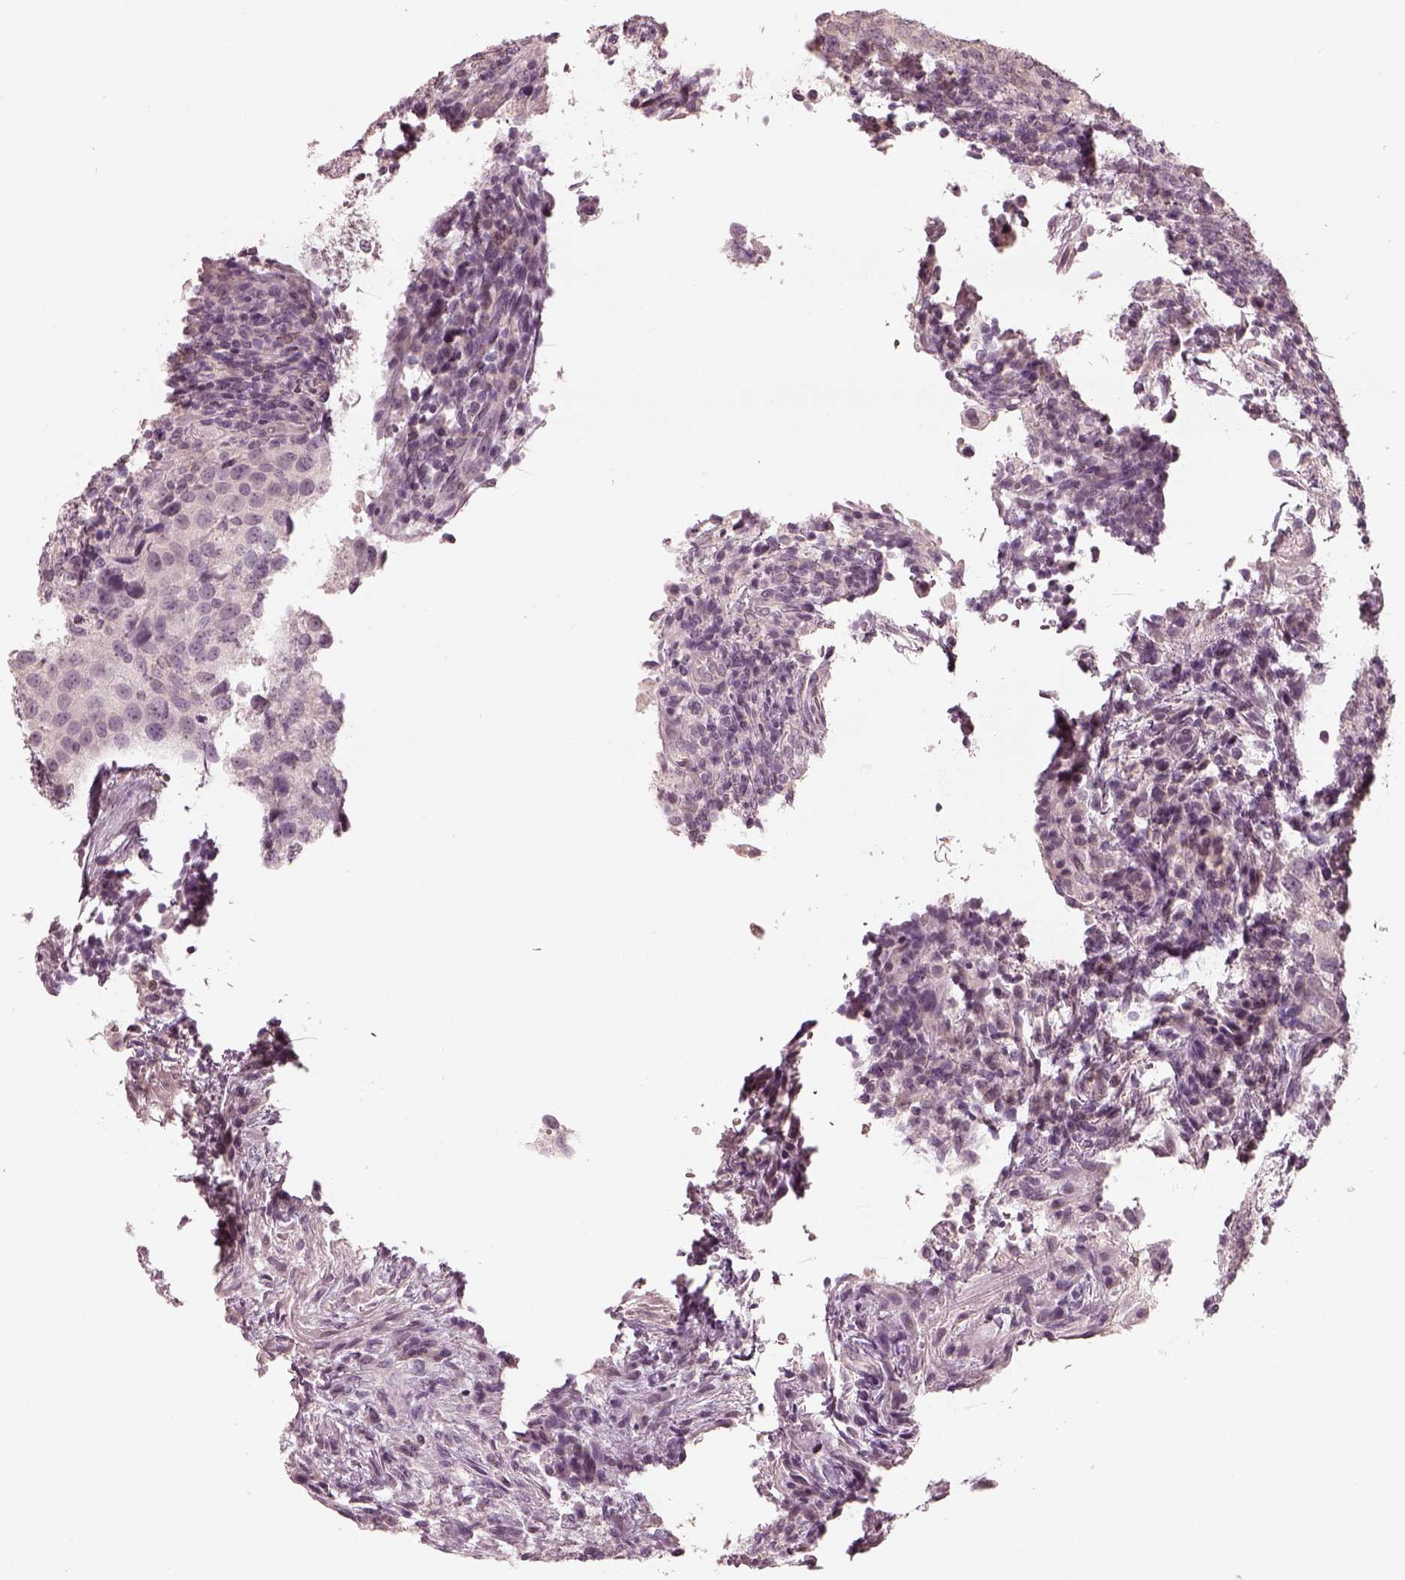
{"staining": {"intensity": "negative", "quantity": "none", "location": "none"}, "tissue": "urothelial cancer", "cell_type": "Tumor cells", "image_type": "cancer", "snomed": [{"axis": "morphology", "description": "Urothelial carcinoma, High grade"}, {"axis": "topography", "description": "Urinary bladder"}], "caption": "The IHC image has no significant expression in tumor cells of urothelial cancer tissue.", "gene": "EGR4", "patient": {"sex": "female", "age": 78}}